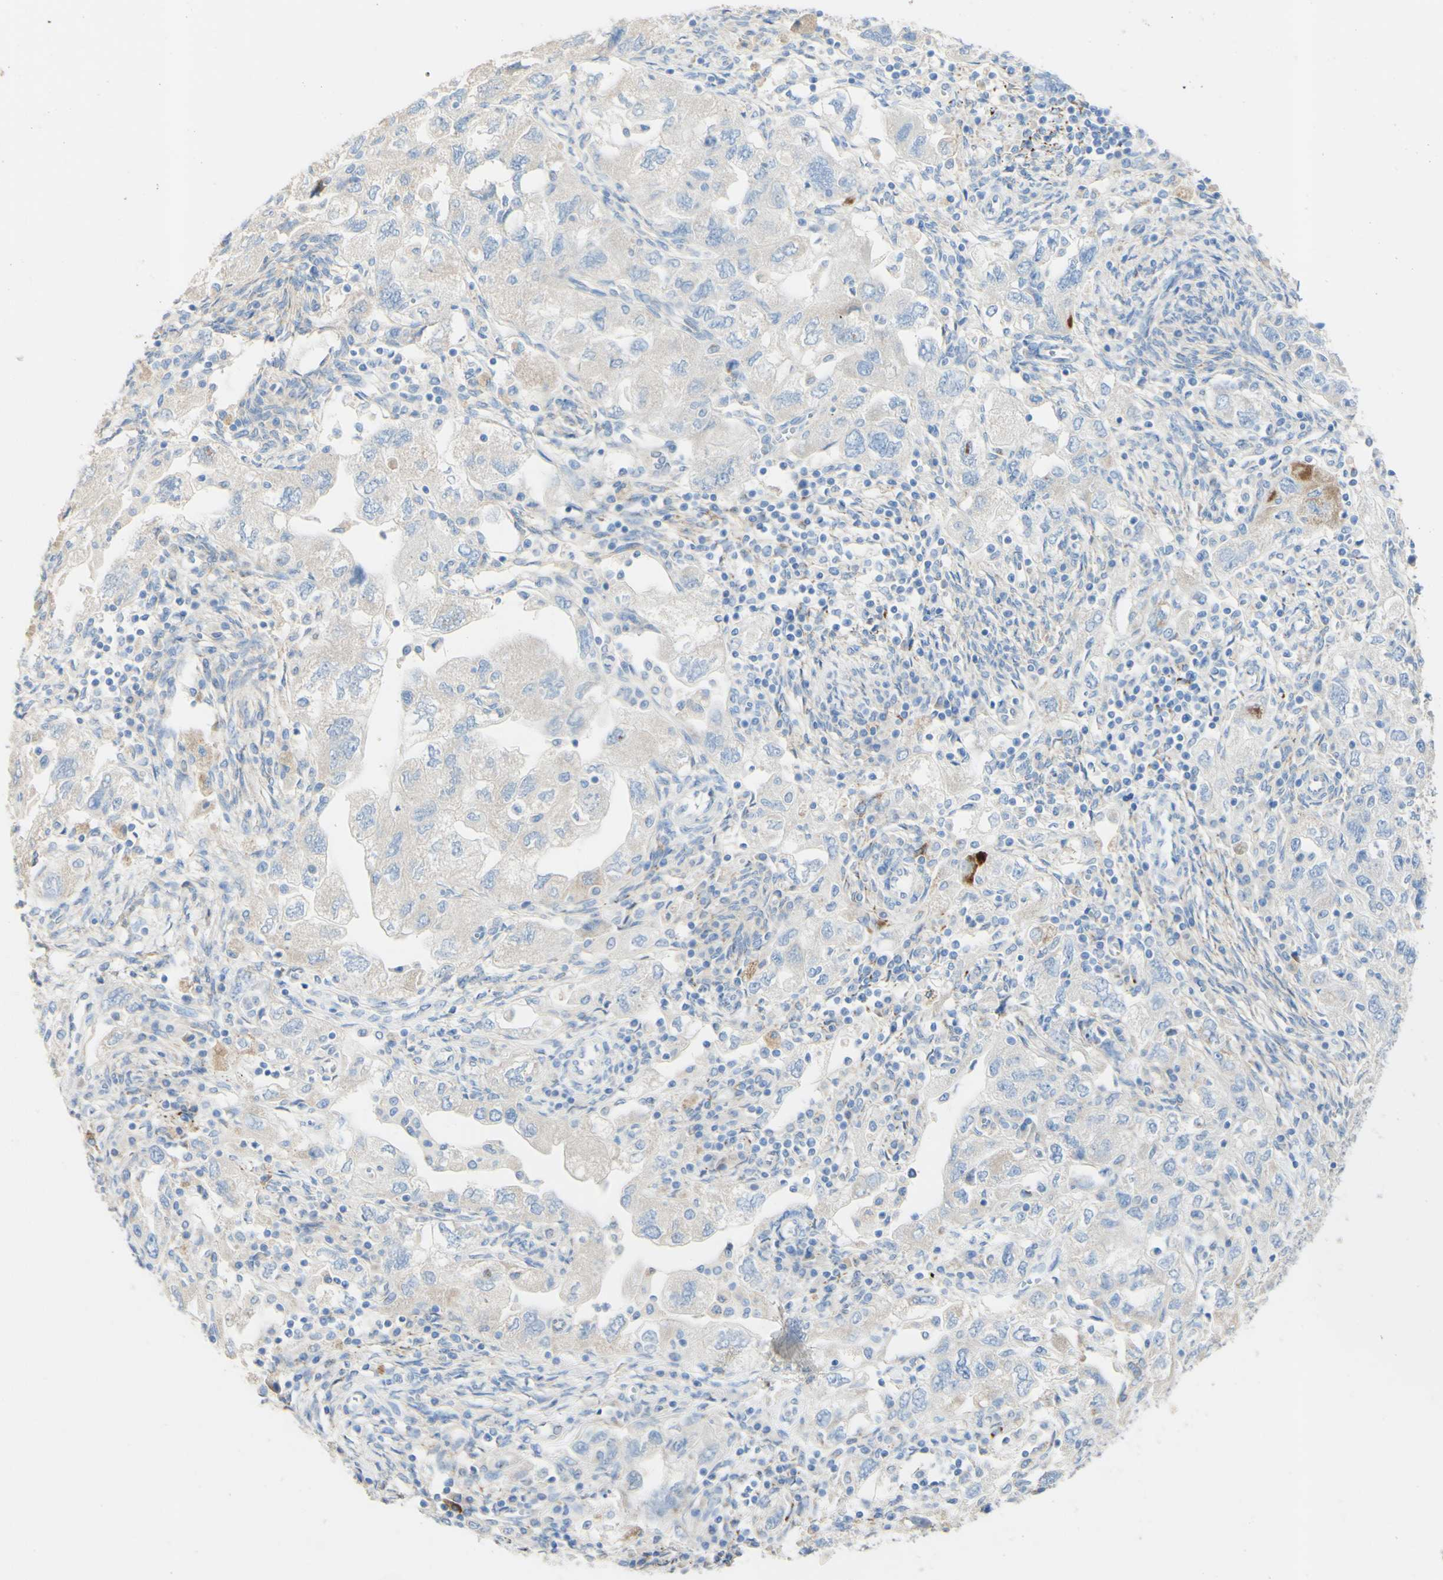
{"staining": {"intensity": "negative", "quantity": "none", "location": "none"}, "tissue": "ovarian cancer", "cell_type": "Tumor cells", "image_type": "cancer", "snomed": [{"axis": "morphology", "description": "Carcinoma, NOS"}, {"axis": "morphology", "description": "Cystadenocarcinoma, serous, NOS"}, {"axis": "topography", "description": "Ovary"}], "caption": "High magnification brightfield microscopy of ovarian cancer stained with DAB (3,3'-diaminobenzidine) (brown) and counterstained with hematoxylin (blue): tumor cells show no significant staining.", "gene": "FGF4", "patient": {"sex": "female", "age": 69}}